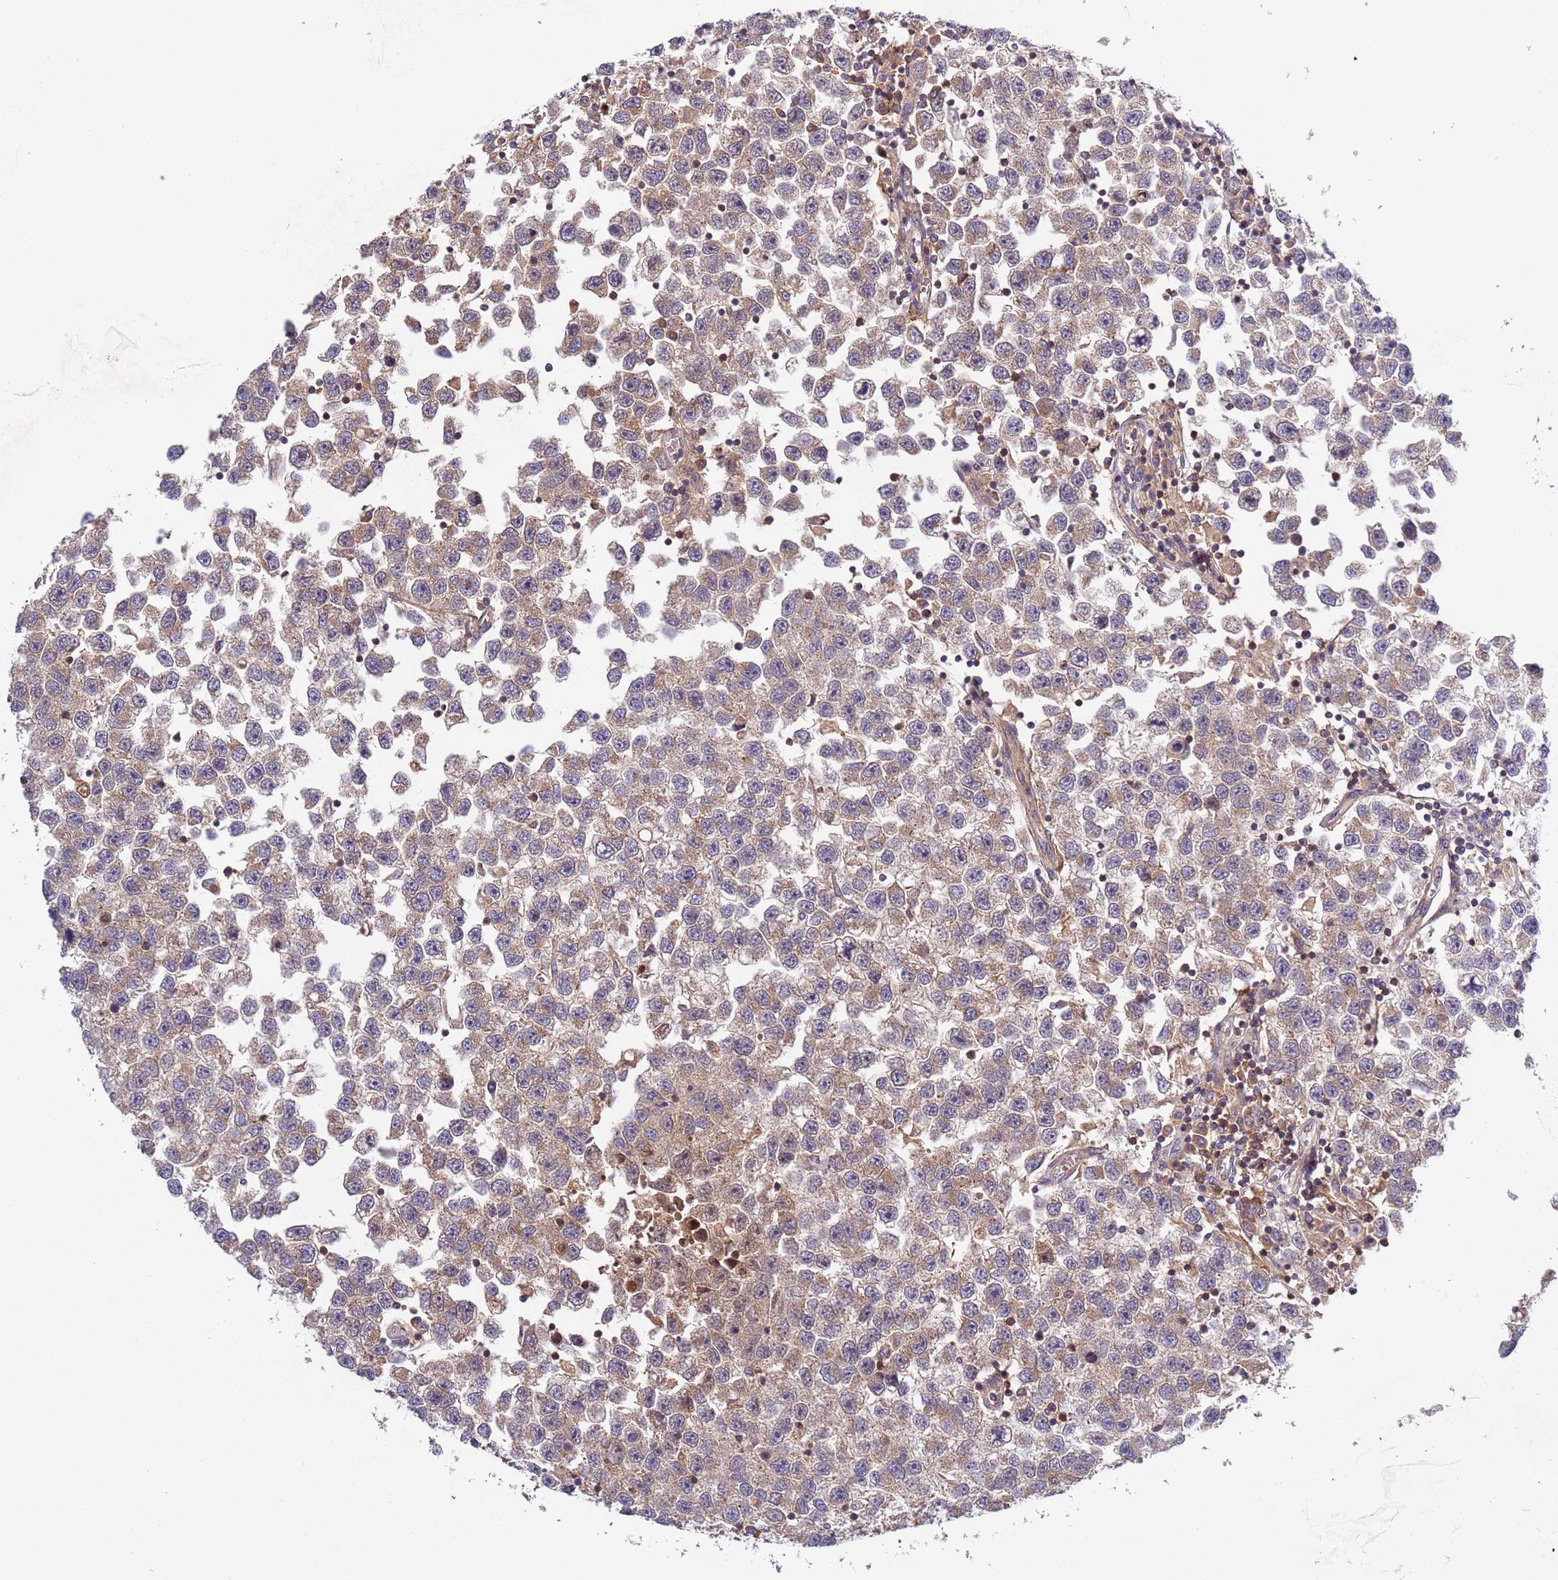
{"staining": {"intensity": "moderate", "quantity": ">75%", "location": "cytoplasmic/membranous"}, "tissue": "testis cancer", "cell_type": "Tumor cells", "image_type": "cancer", "snomed": [{"axis": "morphology", "description": "Seminoma, NOS"}, {"axis": "topography", "description": "Testis"}], "caption": "Immunohistochemical staining of testis cancer (seminoma) displays medium levels of moderate cytoplasmic/membranous staining in about >75% of tumor cells. The staining was performed using DAB to visualize the protein expression in brown, while the nuclei were stained in blue with hematoxylin (Magnification: 20x).", "gene": "PARP16", "patient": {"sex": "male", "age": 26}}